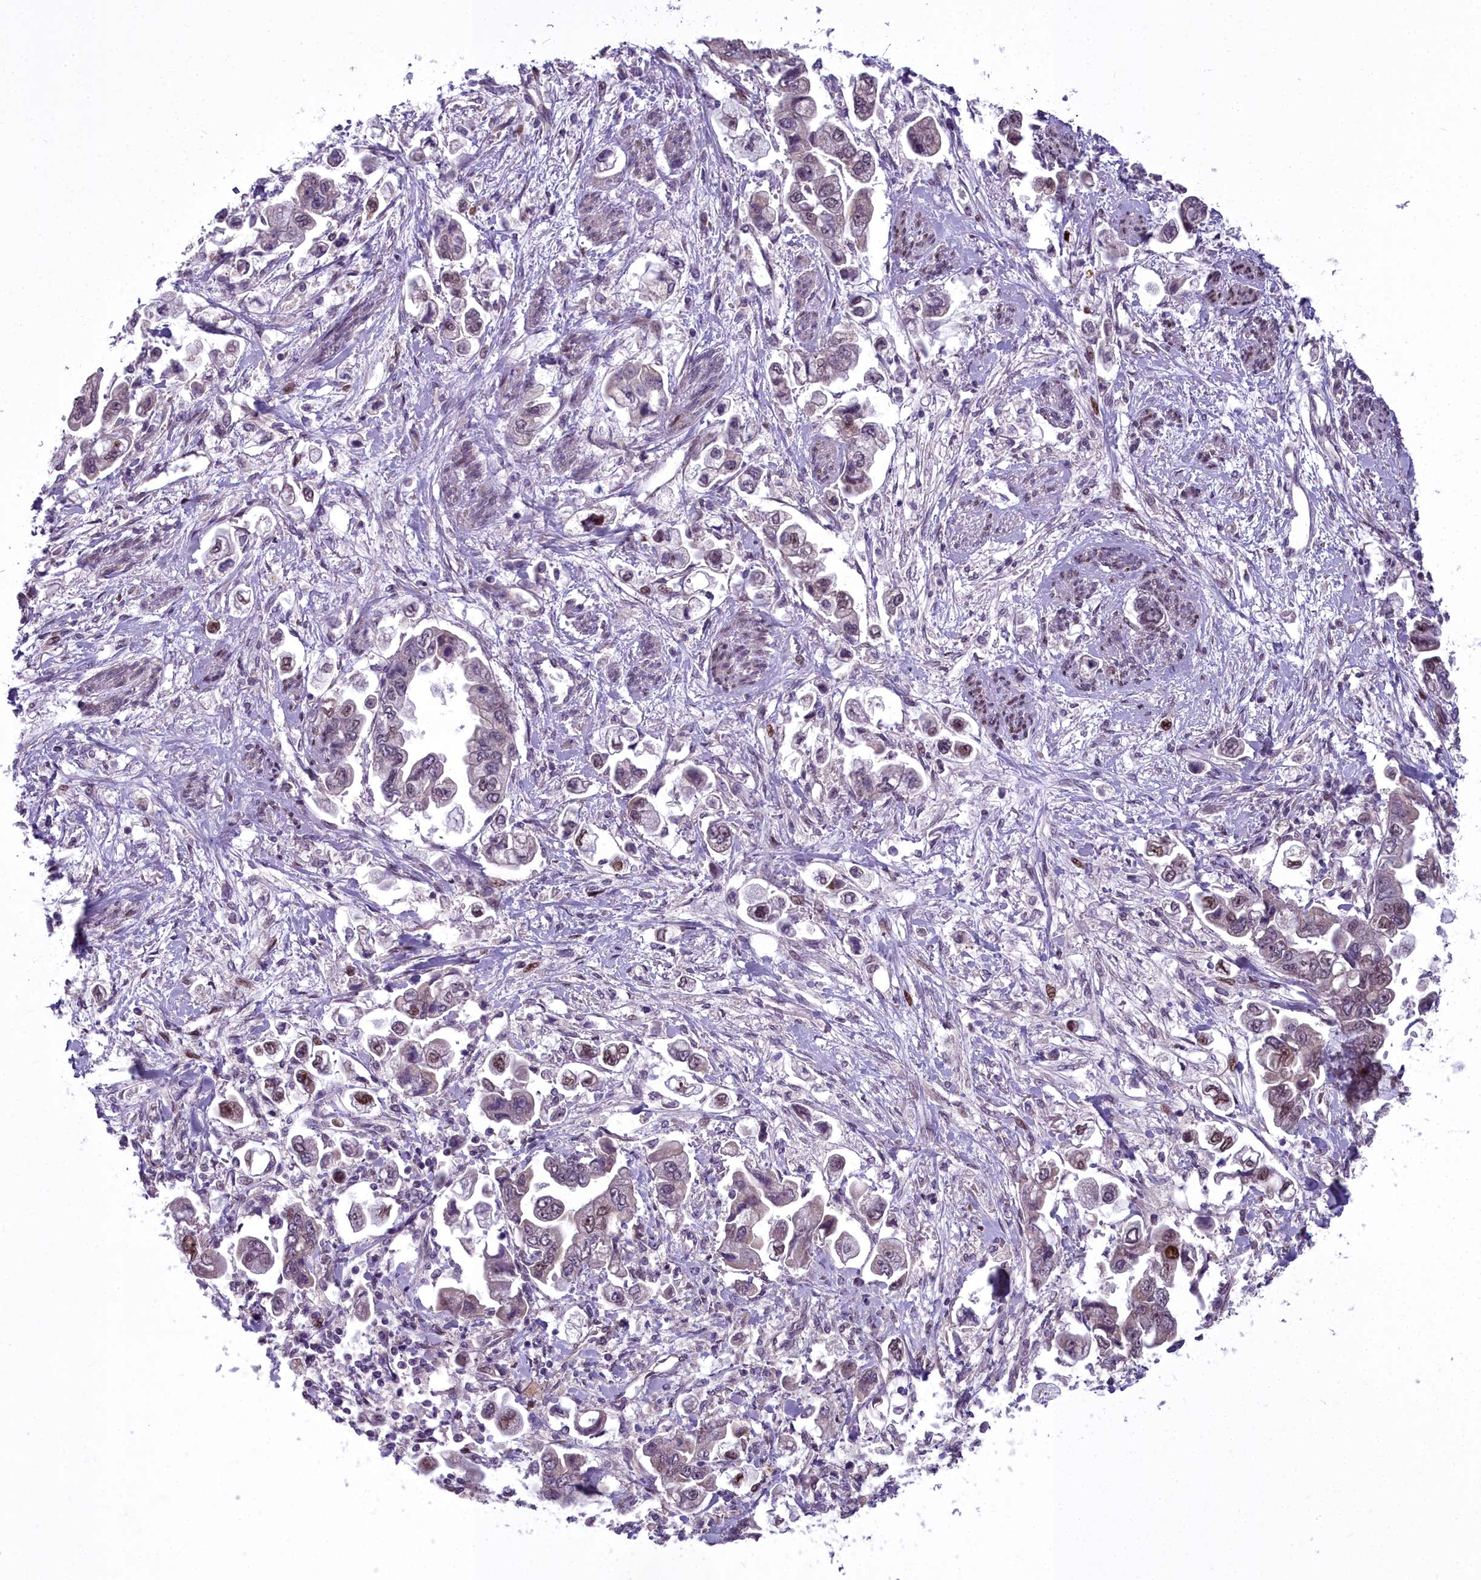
{"staining": {"intensity": "weak", "quantity": "25%-75%", "location": "nuclear"}, "tissue": "stomach cancer", "cell_type": "Tumor cells", "image_type": "cancer", "snomed": [{"axis": "morphology", "description": "Adenocarcinoma, NOS"}, {"axis": "topography", "description": "Stomach"}], "caption": "The image exhibits a brown stain indicating the presence of a protein in the nuclear of tumor cells in stomach cancer (adenocarcinoma). (IHC, brightfield microscopy, high magnification).", "gene": "AP1M1", "patient": {"sex": "male", "age": 62}}